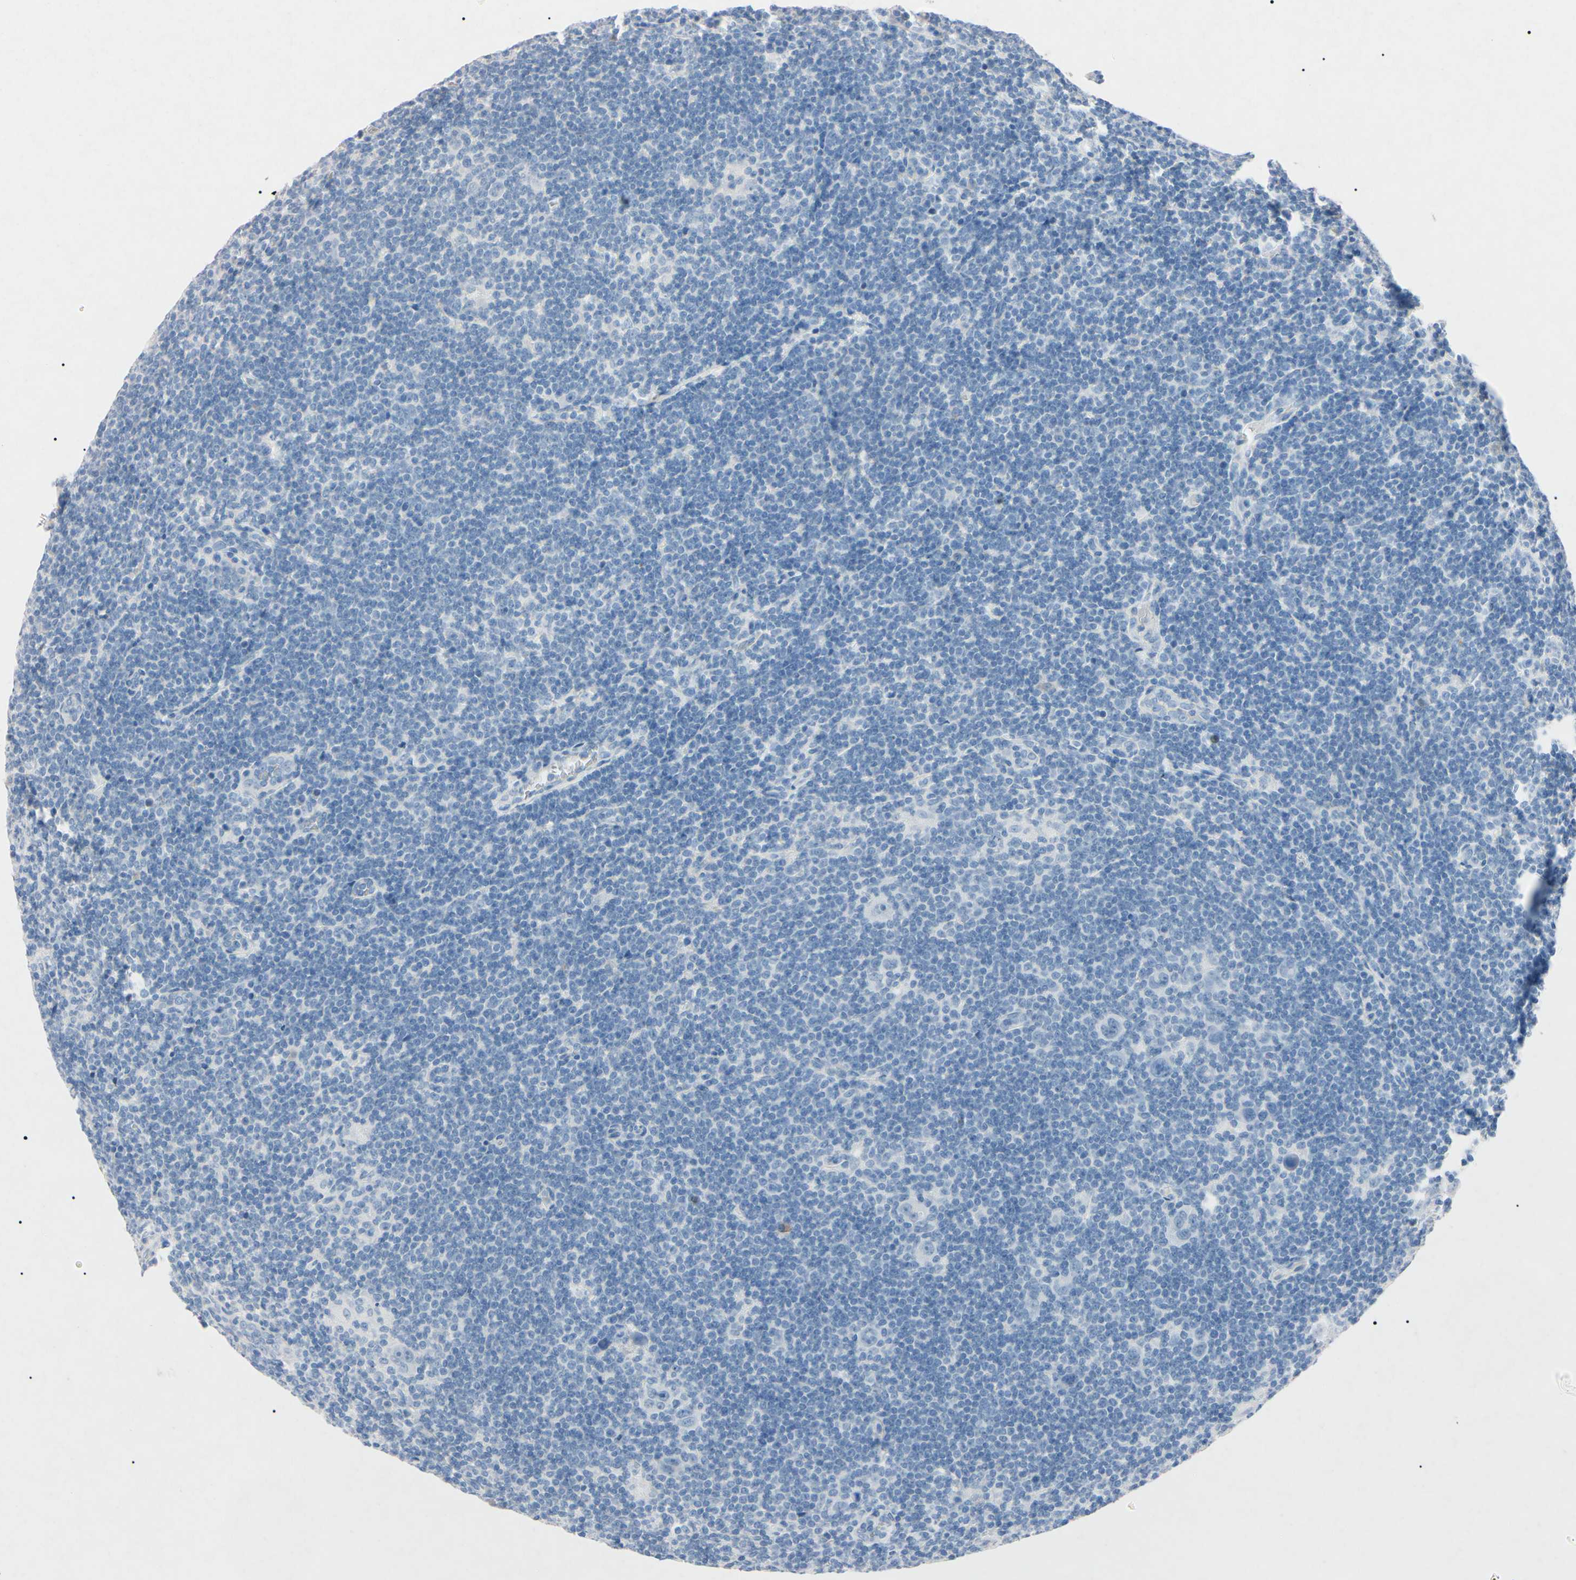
{"staining": {"intensity": "negative", "quantity": "none", "location": "none"}, "tissue": "lymphoma", "cell_type": "Tumor cells", "image_type": "cancer", "snomed": [{"axis": "morphology", "description": "Hodgkin's disease, NOS"}, {"axis": "topography", "description": "Lymph node"}], "caption": "Tumor cells are negative for brown protein staining in Hodgkin's disease.", "gene": "ELN", "patient": {"sex": "female", "age": 57}}